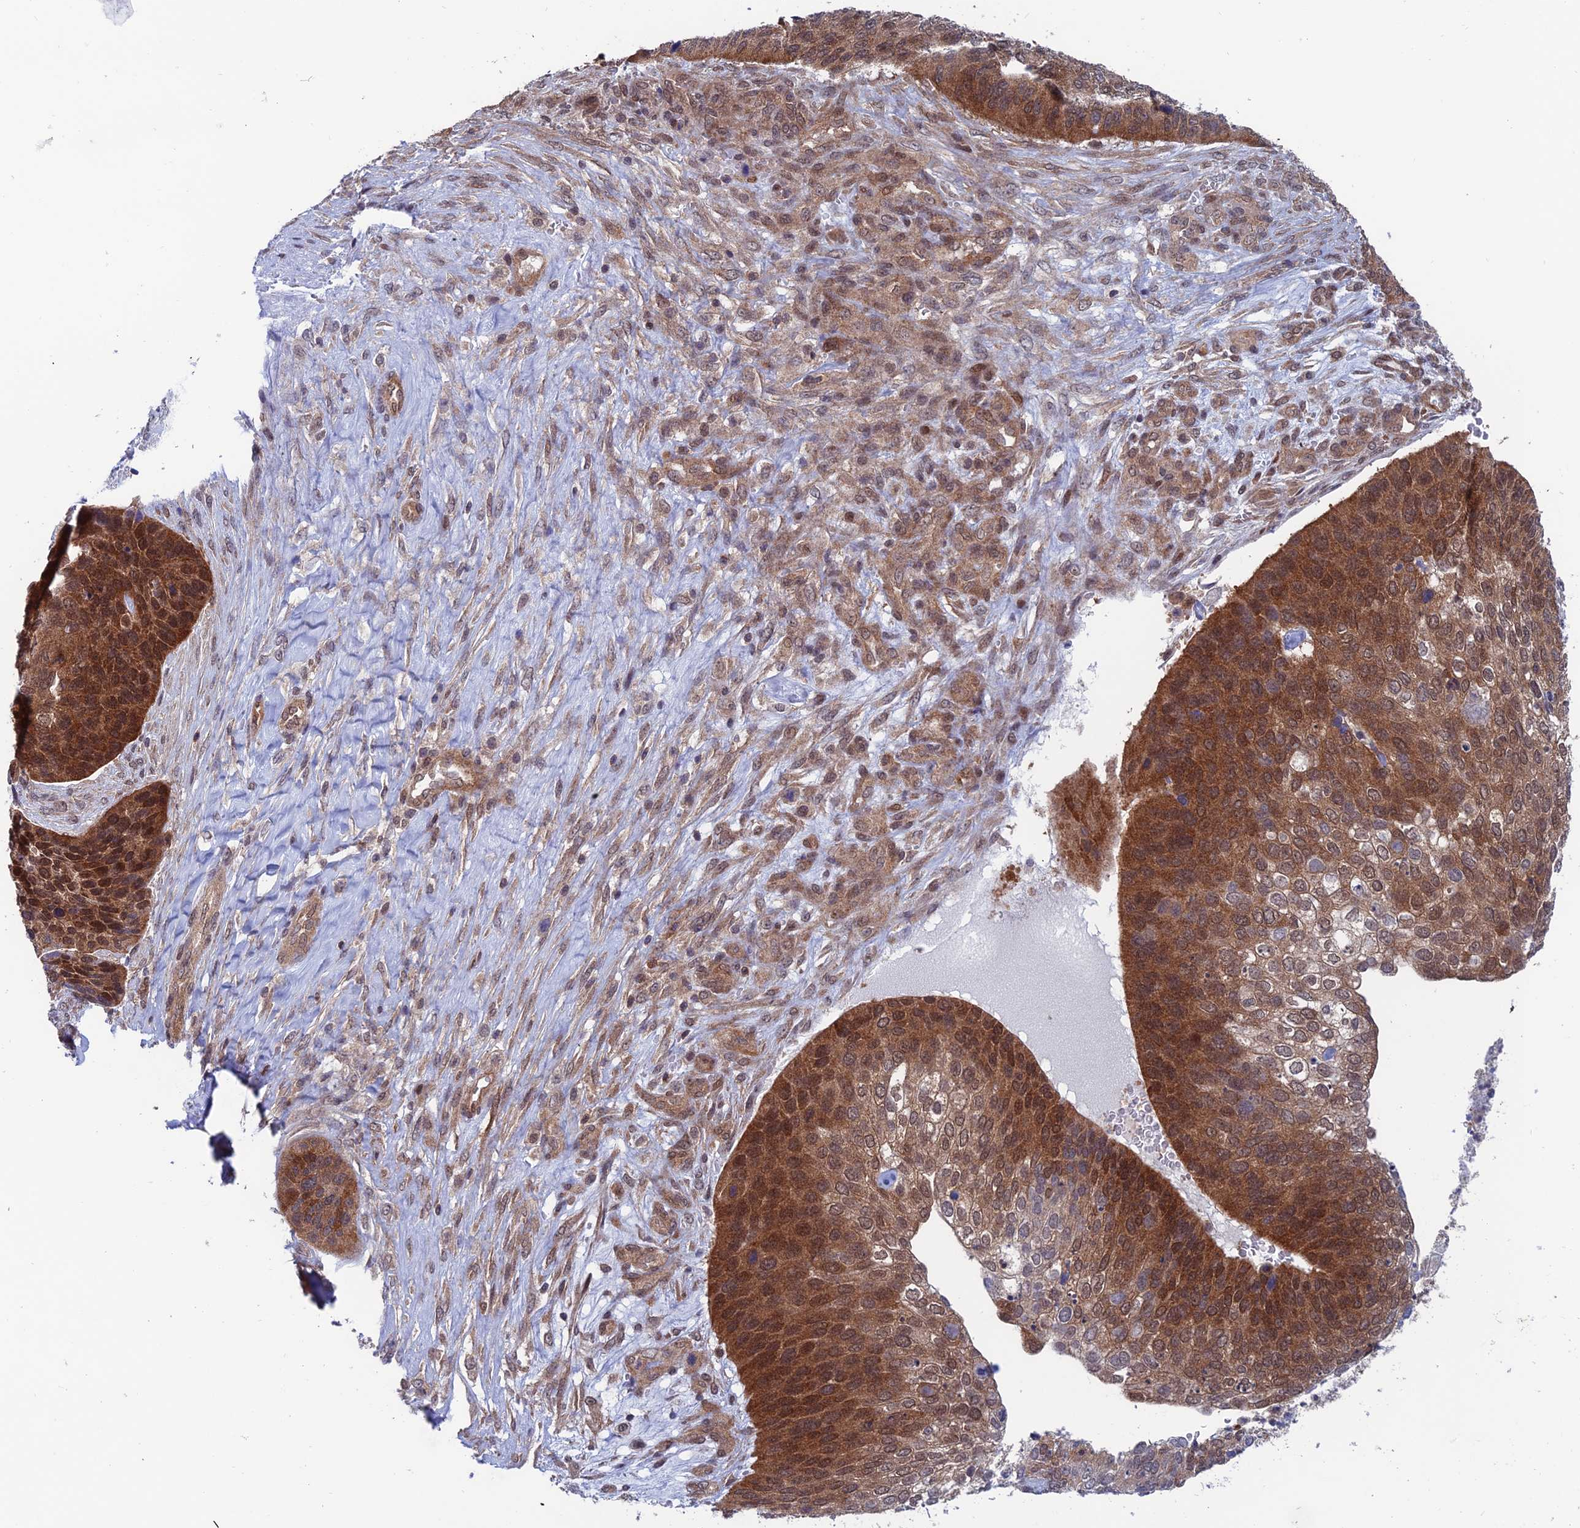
{"staining": {"intensity": "strong", "quantity": ">75%", "location": "cytoplasmic/membranous,nuclear"}, "tissue": "skin cancer", "cell_type": "Tumor cells", "image_type": "cancer", "snomed": [{"axis": "morphology", "description": "Basal cell carcinoma"}, {"axis": "topography", "description": "Skin"}], "caption": "Immunohistochemistry of skin cancer reveals high levels of strong cytoplasmic/membranous and nuclear staining in about >75% of tumor cells. The protein is shown in brown color, while the nuclei are stained blue.", "gene": "IGBP1", "patient": {"sex": "female", "age": 74}}